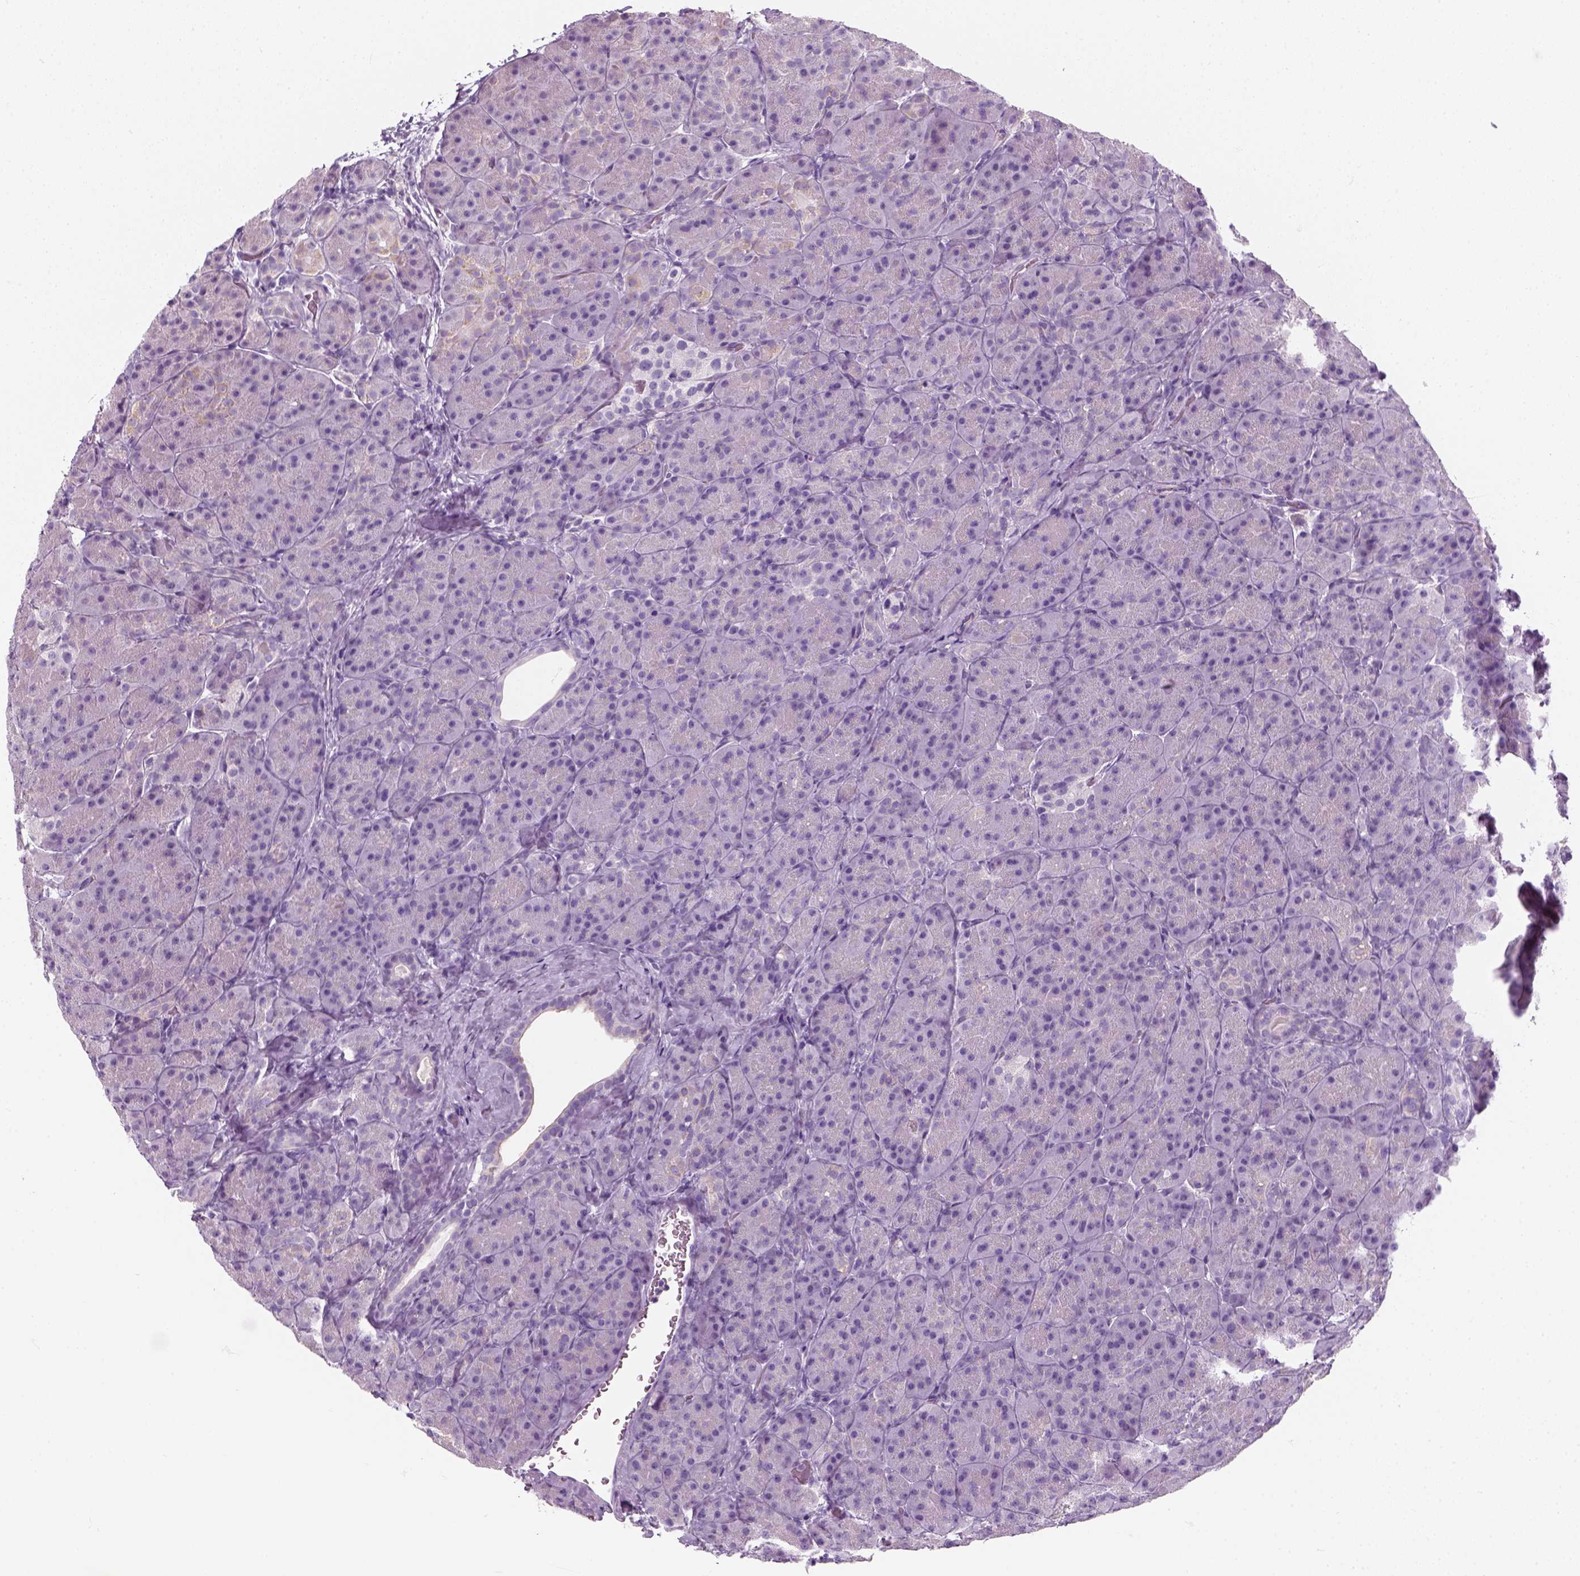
{"staining": {"intensity": "negative", "quantity": "none", "location": "none"}, "tissue": "pancreas", "cell_type": "Exocrine glandular cells", "image_type": "normal", "snomed": [{"axis": "morphology", "description": "Normal tissue, NOS"}, {"axis": "topography", "description": "Pancreas"}], "caption": "IHC histopathology image of unremarkable pancreas stained for a protein (brown), which displays no staining in exocrine glandular cells.", "gene": "SLC12A5", "patient": {"sex": "male", "age": 57}}